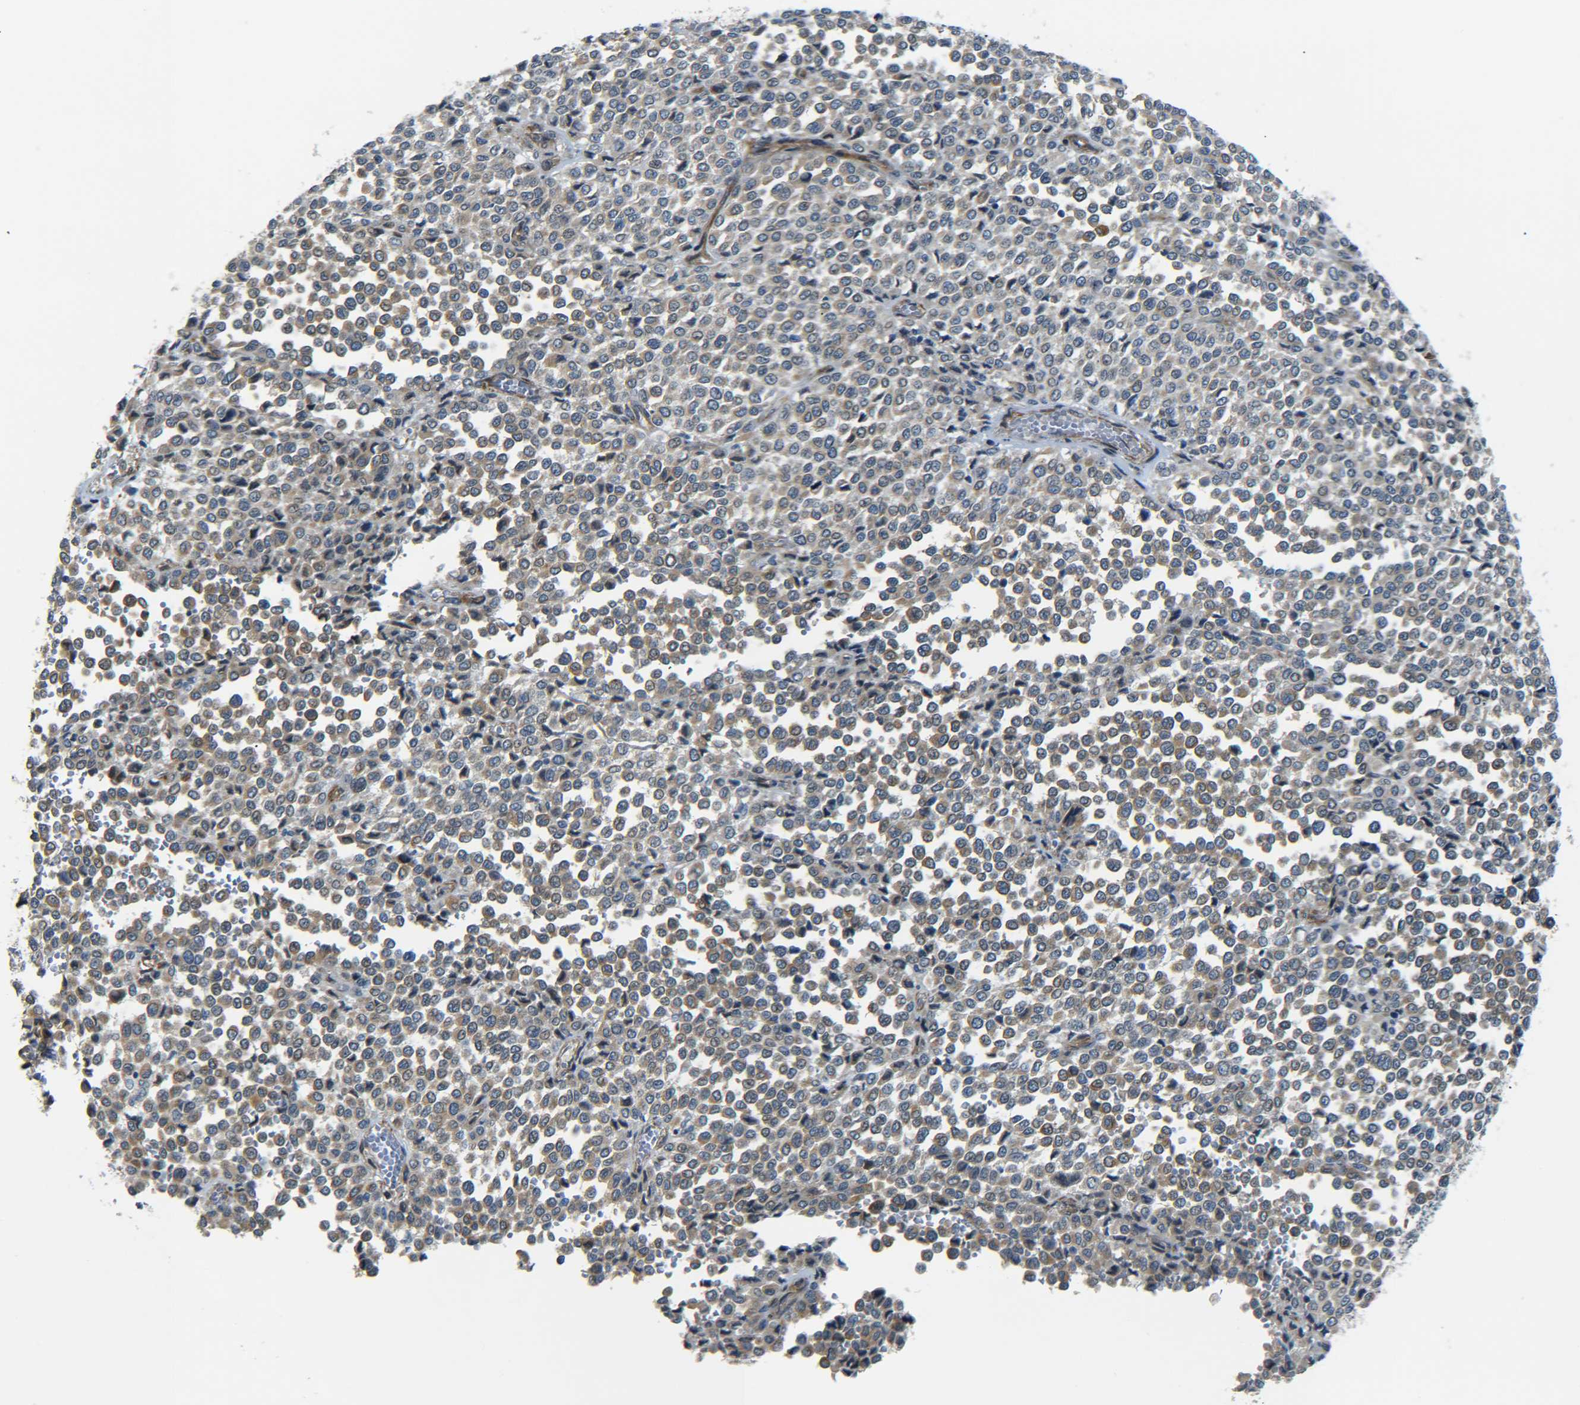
{"staining": {"intensity": "weak", "quantity": ">75%", "location": "cytoplasmic/membranous"}, "tissue": "melanoma", "cell_type": "Tumor cells", "image_type": "cancer", "snomed": [{"axis": "morphology", "description": "Malignant melanoma, Metastatic site"}, {"axis": "topography", "description": "Pancreas"}], "caption": "Protein expression analysis of human melanoma reveals weak cytoplasmic/membranous staining in about >75% of tumor cells.", "gene": "MEIS1", "patient": {"sex": "female", "age": 30}}